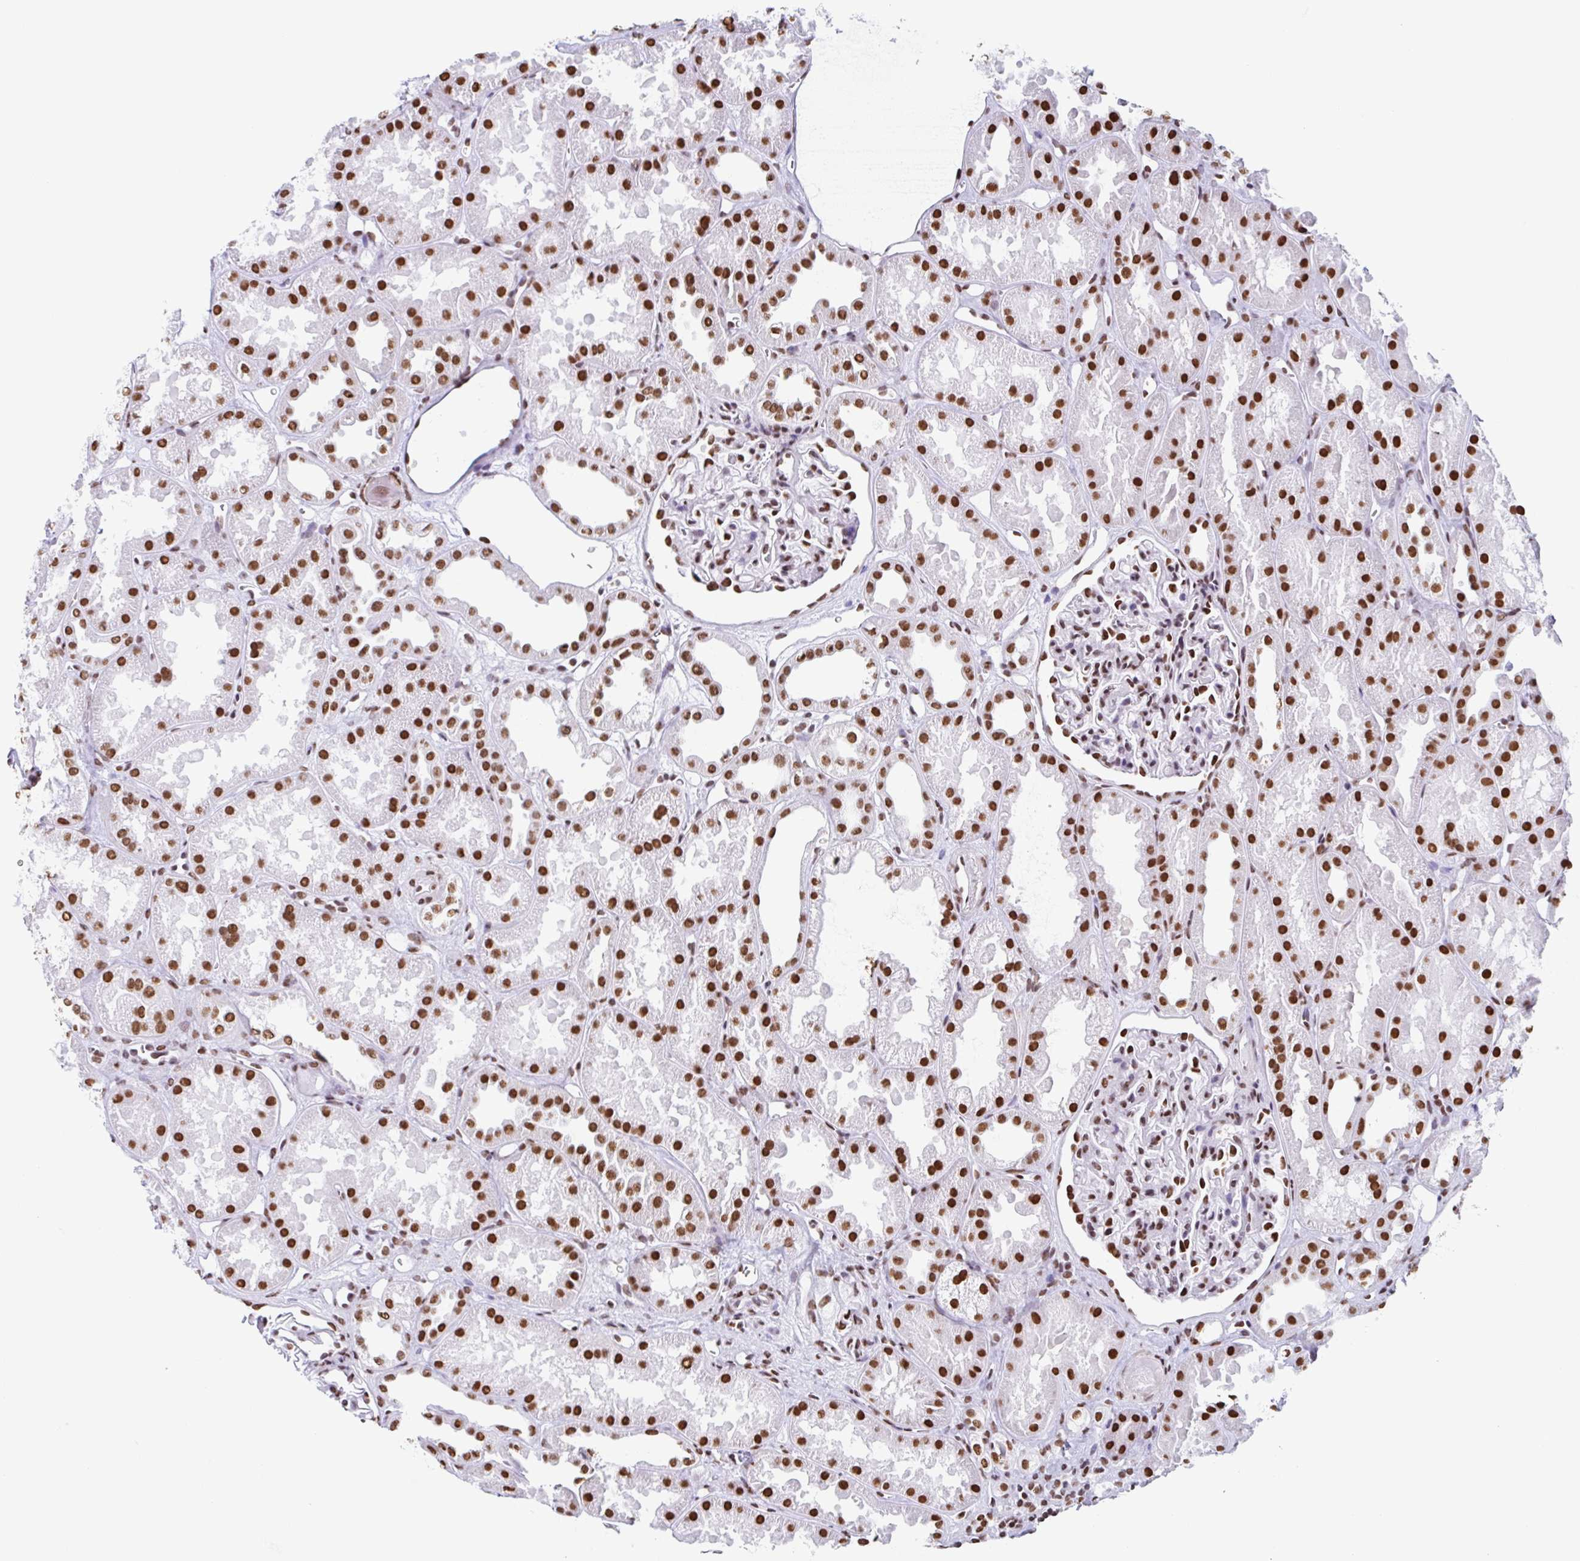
{"staining": {"intensity": "moderate", "quantity": ">75%", "location": "nuclear"}, "tissue": "kidney", "cell_type": "Cells in glomeruli", "image_type": "normal", "snomed": [{"axis": "morphology", "description": "Normal tissue, NOS"}, {"axis": "topography", "description": "Kidney"}], "caption": "Cells in glomeruli exhibit medium levels of moderate nuclear staining in about >75% of cells in benign kidney. (Brightfield microscopy of DAB IHC at high magnification).", "gene": "KHDRBS1", "patient": {"sex": "male", "age": 61}}